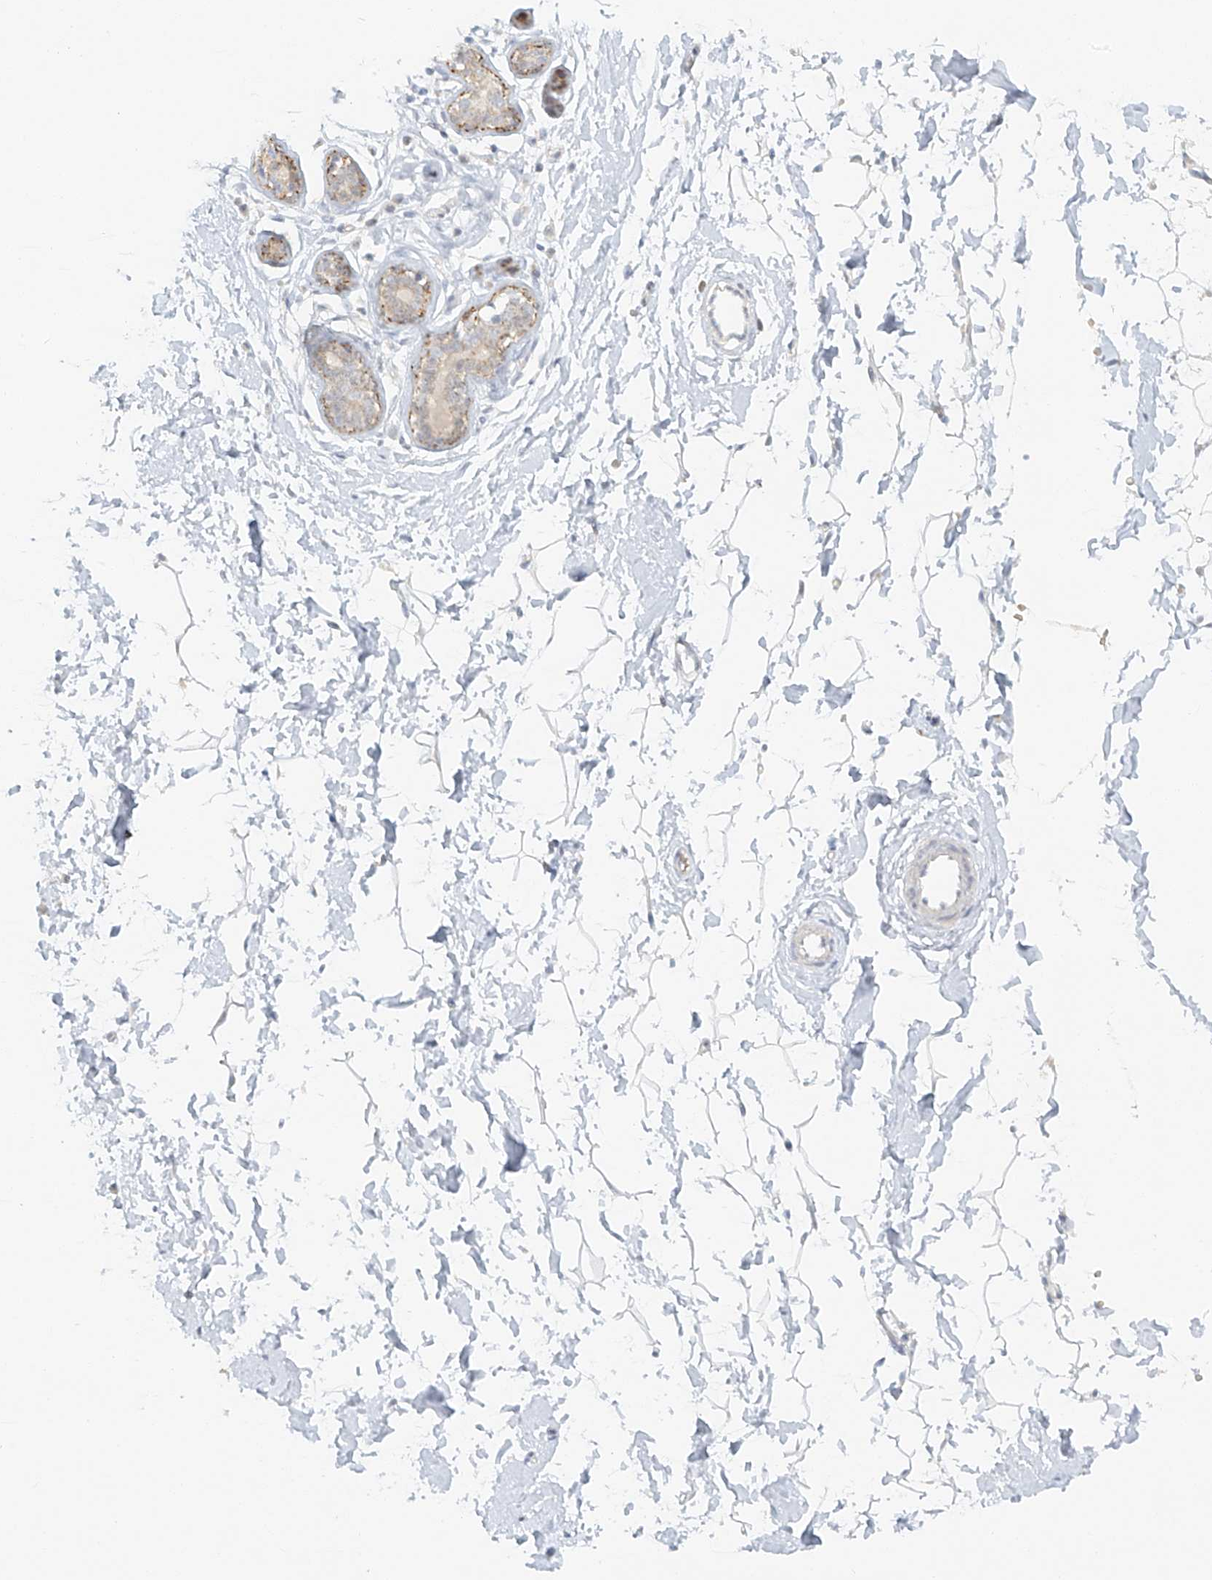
{"staining": {"intensity": "negative", "quantity": "none", "location": "none"}, "tissue": "adipose tissue", "cell_type": "Adipocytes", "image_type": "normal", "snomed": [{"axis": "morphology", "description": "Normal tissue, NOS"}, {"axis": "topography", "description": "Breast"}], "caption": "A high-resolution image shows IHC staining of benign adipose tissue, which shows no significant staining in adipocytes. The staining is performed using DAB (3,3'-diaminobenzidine) brown chromogen with nuclei counter-stained in using hematoxylin.", "gene": "MIPEP", "patient": {"sex": "female", "age": 23}}